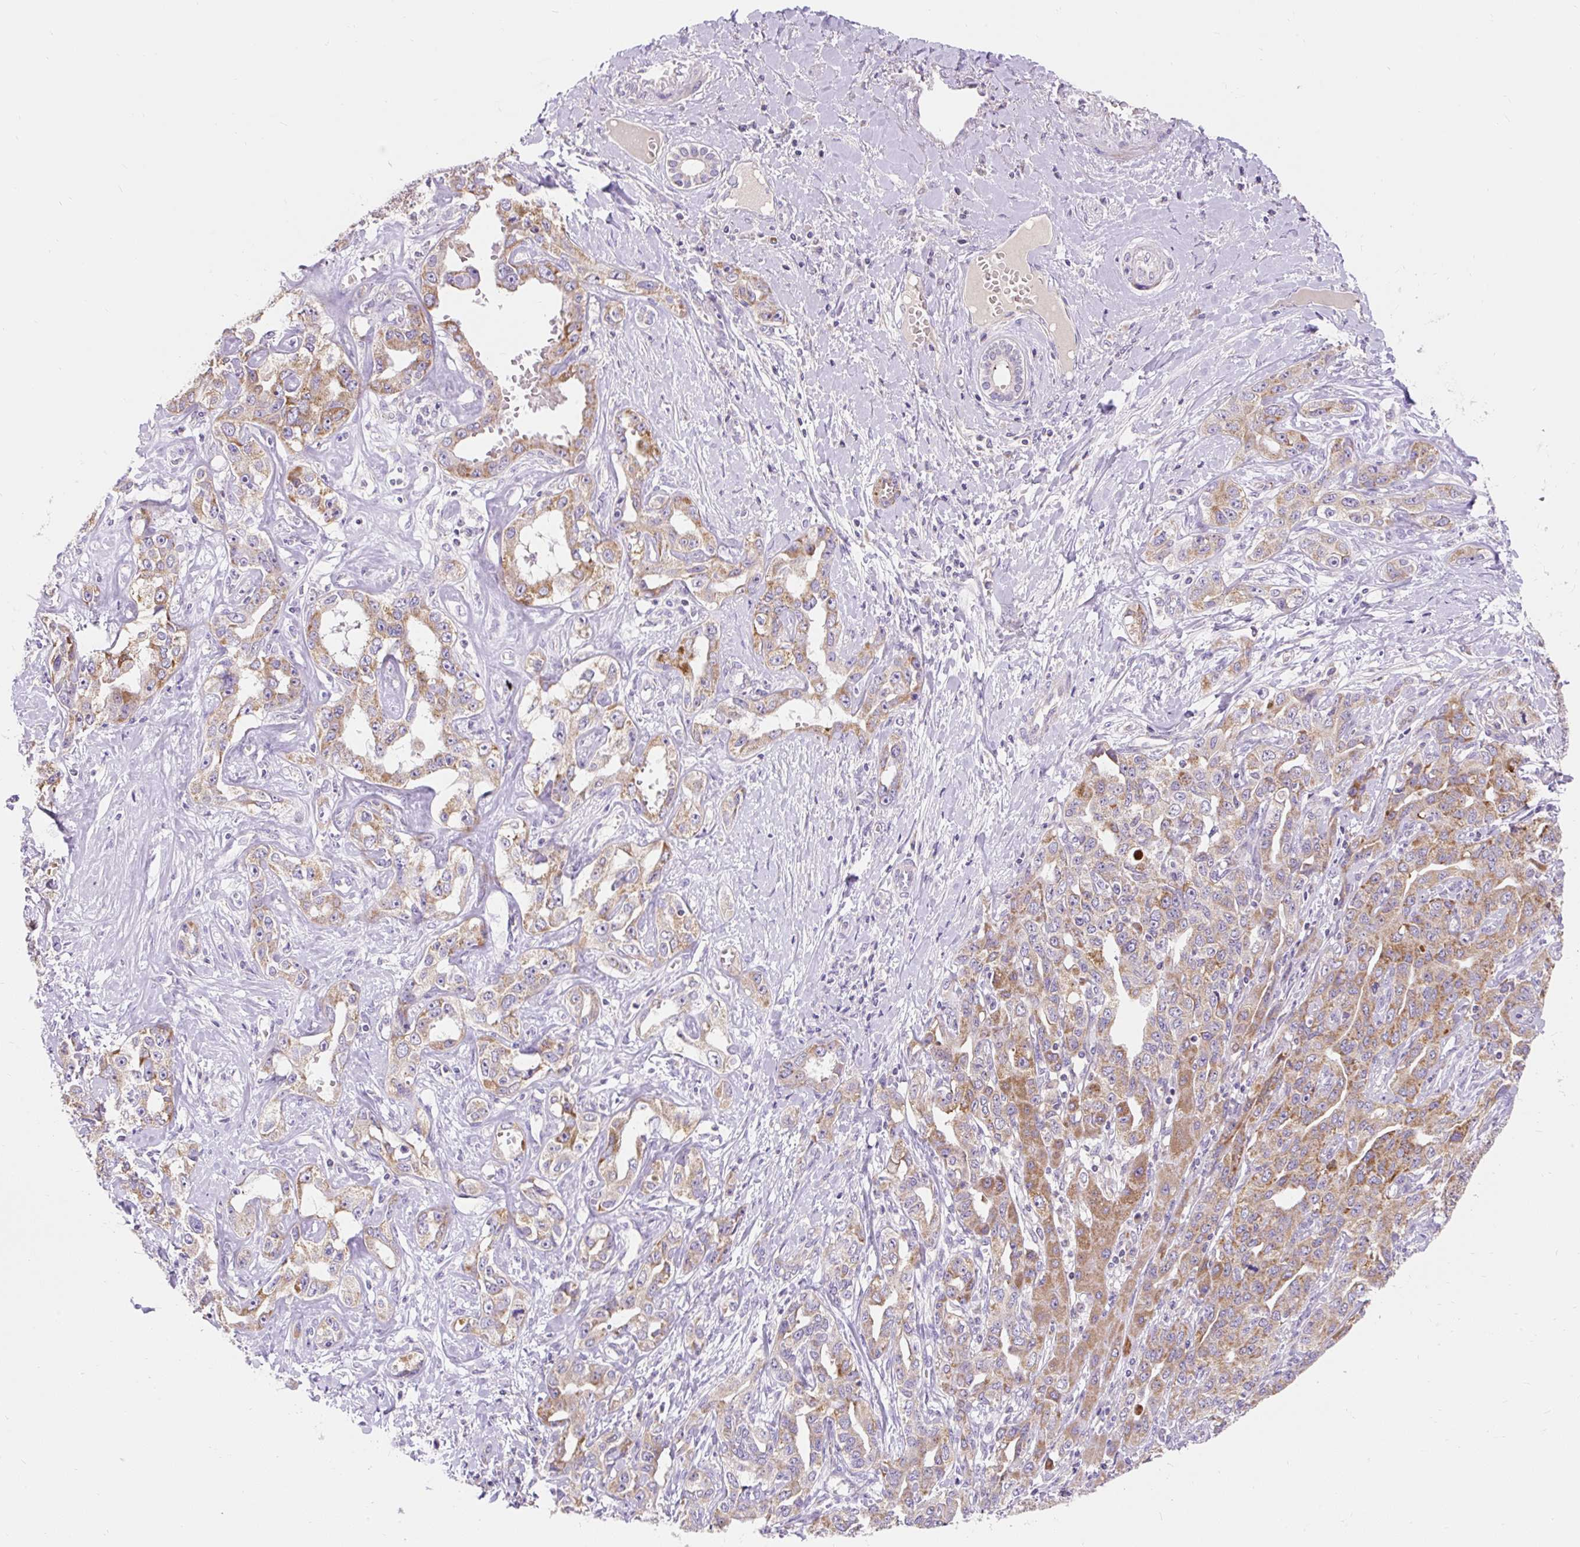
{"staining": {"intensity": "moderate", "quantity": ">75%", "location": "cytoplasmic/membranous"}, "tissue": "liver cancer", "cell_type": "Tumor cells", "image_type": "cancer", "snomed": [{"axis": "morphology", "description": "Cholangiocarcinoma"}, {"axis": "topography", "description": "Liver"}], "caption": "Protein staining by immunohistochemistry (IHC) exhibits moderate cytoplasmic/membranous staining in approximately >75% of tumor cells in cholangiocarcinoma (liver).", "gene": "PMAIP1", "patient": {"sex": "male", "age": 59}}